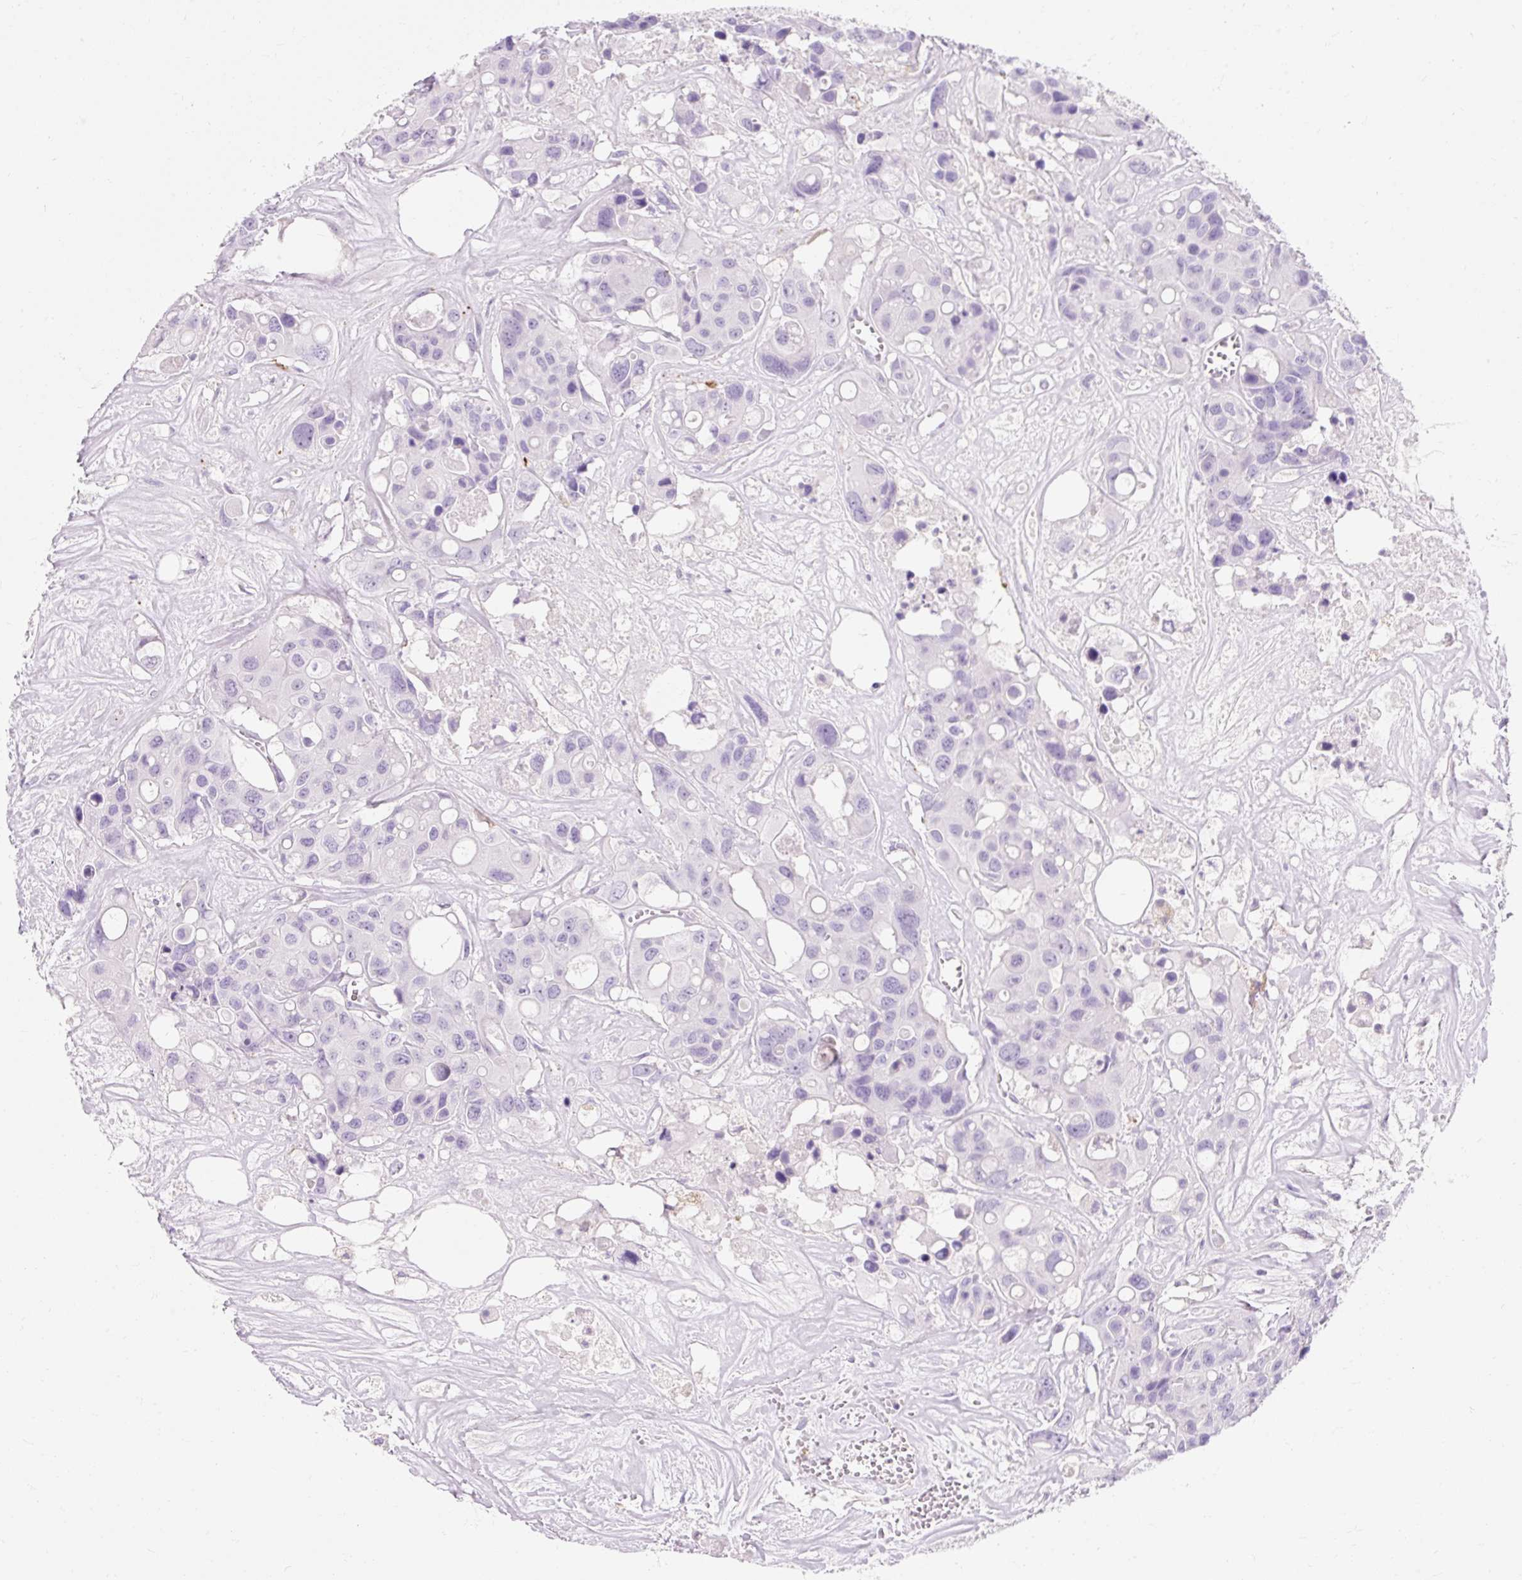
{"staining": {"intensity": "negative", "quantity": "none", "location": "none"}, "tissue": "colorectal cancer", "cell_type": "Tumor cells", "image_type": "cancer", "snomed": [{"axis": "morphology", "description": "Adenocarcinoma, NOS"}, {"axis": "topography", "description": "Colon"}], "caption": "Immunohistochemistry micrograph of human colorectal cancer (adenocarcinoma) stained for a protein (brown), which displays no staining in tumor cells.", "gene": "CLDN25", "patient": {"sex": "male", "age": 77}}